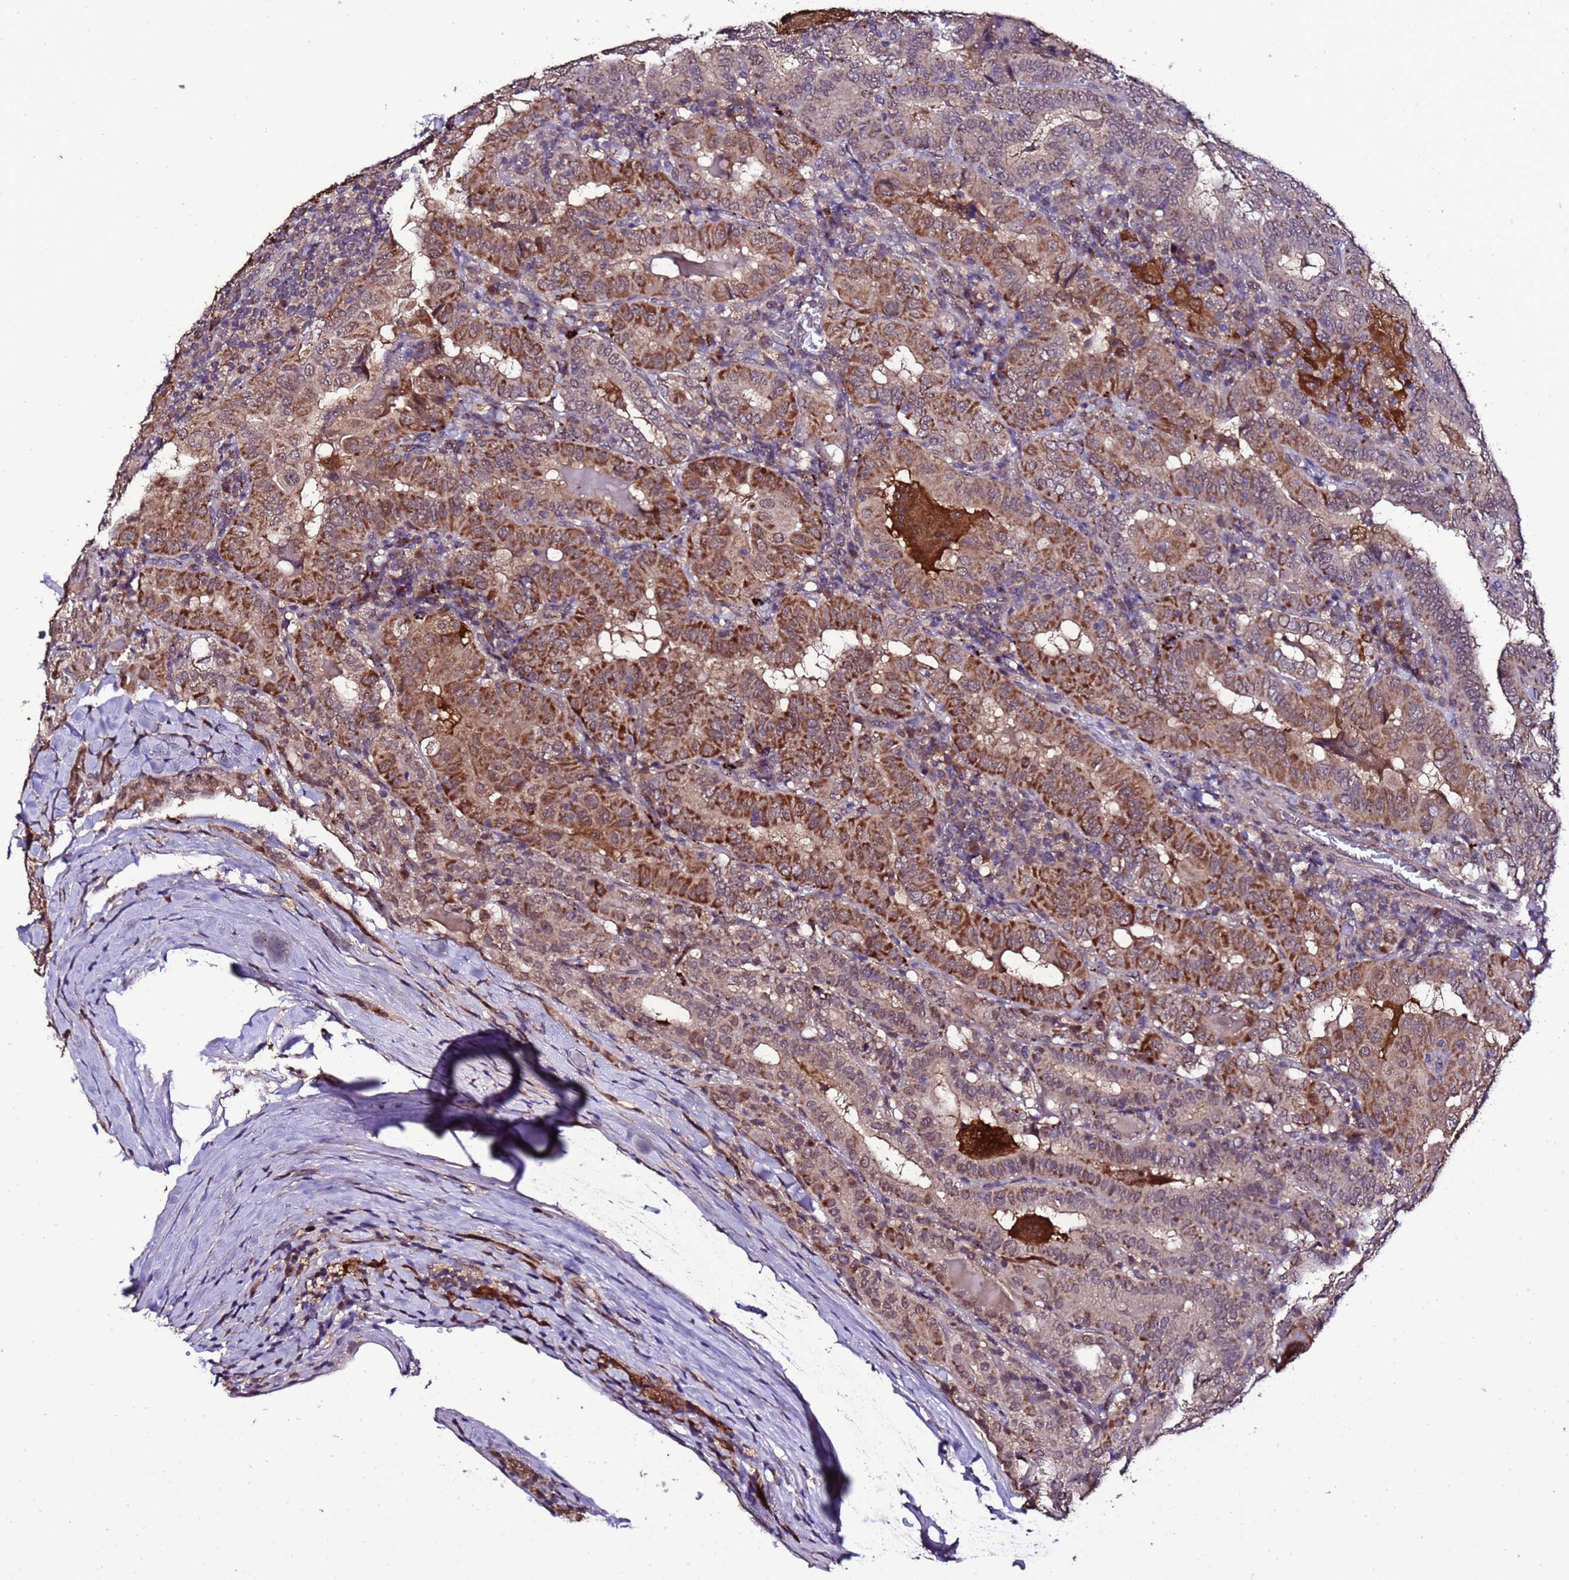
{"staining": {"intensity": "strong", "quantity": ">75%", "location": "cytoplasmic/membranous"}, "tissue": "thyroid cancer", "cell_type": "Tumor cells", "image_type": "cancer", "snomed": [{"axis": "morphology", "description": "Papillary adenocarcinoma, NOS"}, {"axis": "topography", "description": "Thyroid gland"}], "caption": "An image showing strong cytoplasmic/membranous positivity in approximately >75% of tumor cells in papillary adenocarcinoma (thyroid), as visualized by brown immunohistochemical staining.", "gene": "ZNF329", "patient": {"sex": "female", "age": 72}}